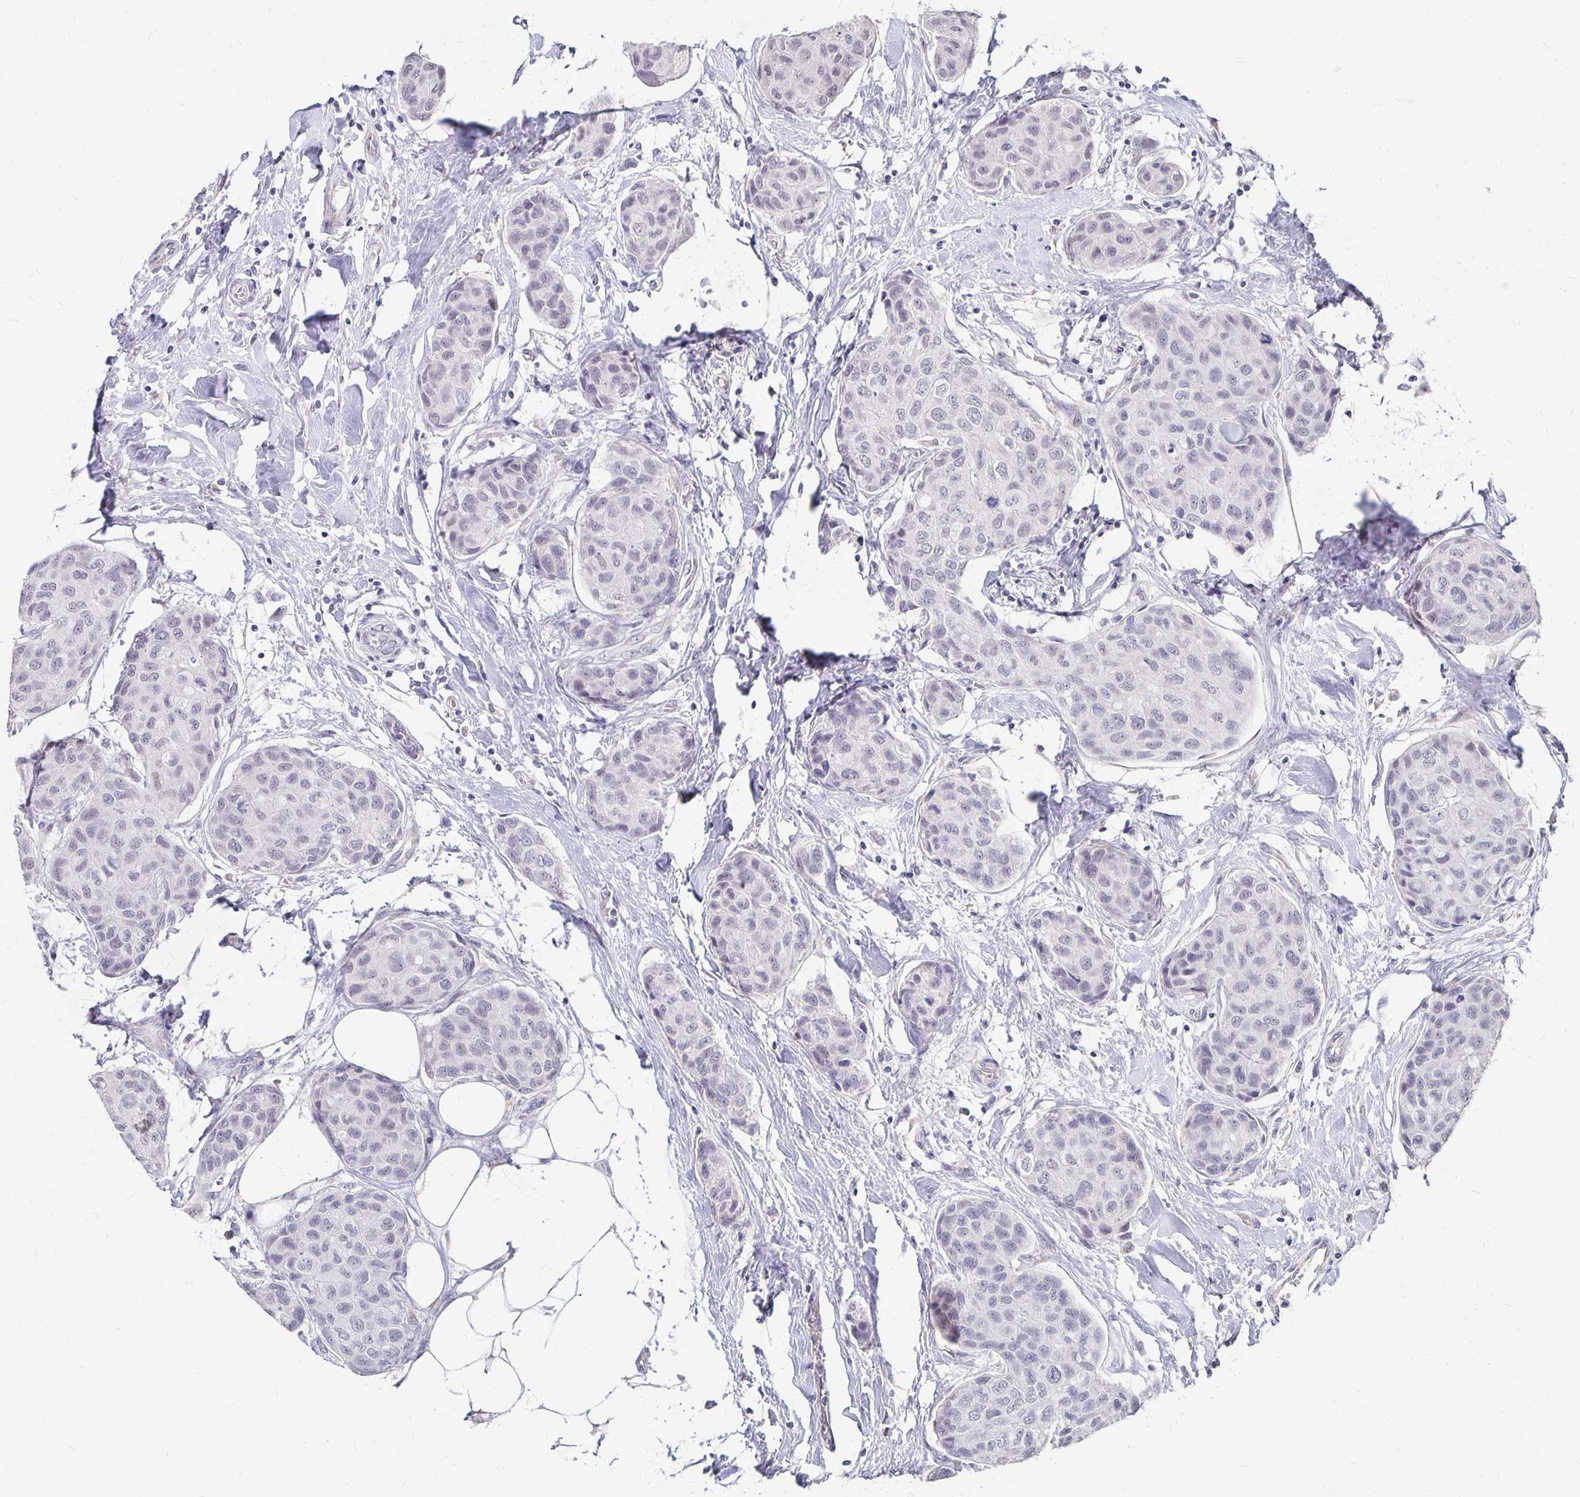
{"staining": {"intensity": "negative", "quantity": "none", "location": "none"}, "tissue": "breast cancer", "cell_type": "Tumor cells", "image_type": "cancer", "snomed": [{"axis": "morphology", "description": "Duct carcinoma"}, {"axis": "topography", "description": "Breast"}], "caption": "This is an immunohistochemistry photomicrograph of infiltrating ductal carcinoma (breast). There is no staining in tumor cells.", "gene": "ATOSB", "patient": {"sex": "female", "age": 80}}